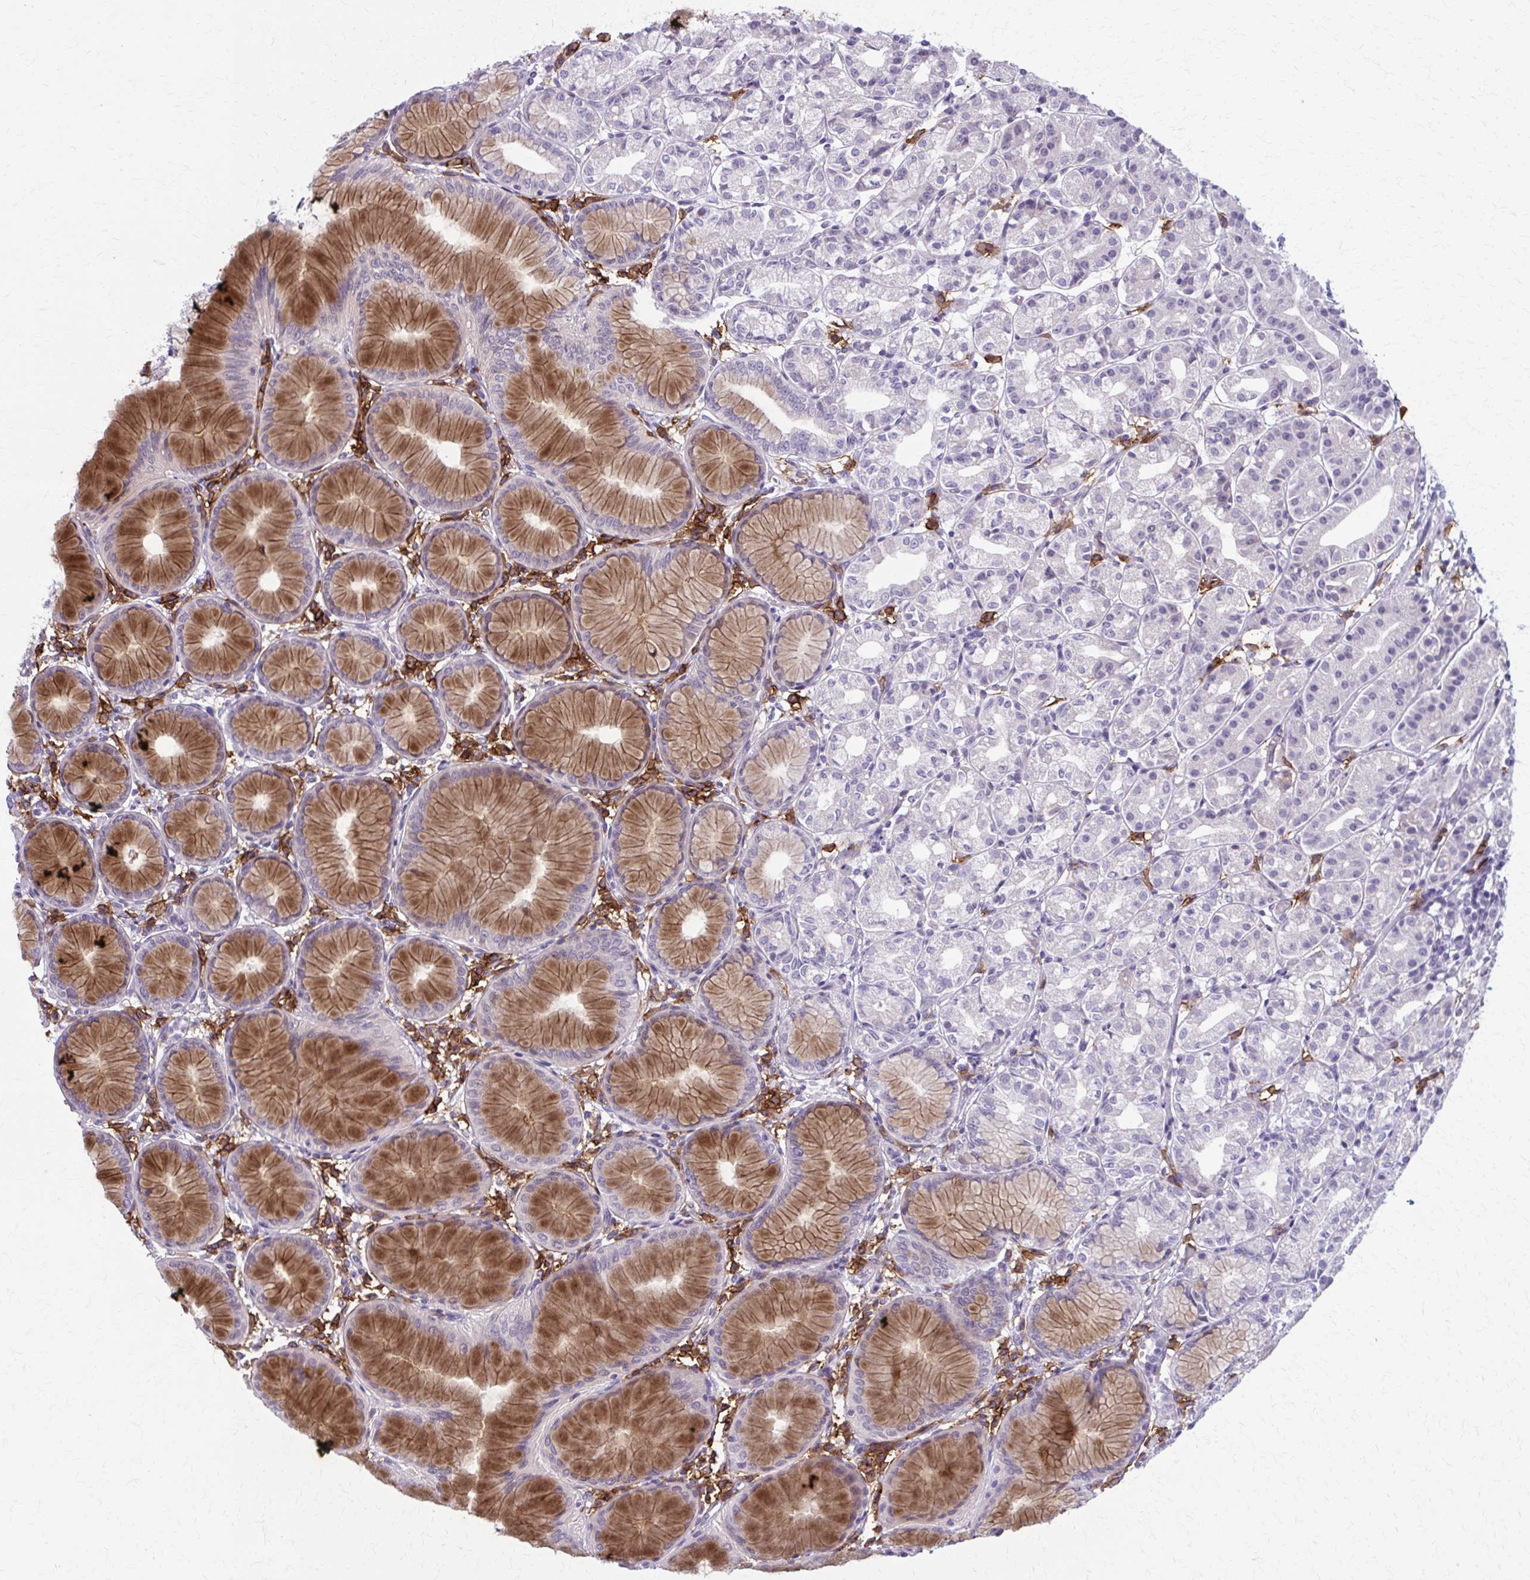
{"staining": {"intensity": "strong", "quantity": "<25%", "location": "cytoplasmic/membranous"}, "tissue": "stomach", "cell_type": "Glandular cells", "image_type": "normal", "snomed": [{"axis": "morphology", "description": "Normal tissue, NOS"}, {"axis": "topography", "description": "Stomach"}], "caption": "IHC staining of unremarkable stomach, which shows medium levels of strong cytoplasmic/membranous positivity in approximately <25% of glandular cells indicating strong cytoplasmic/membranous protein expression. The staining was performed using DAB (3,3'-diaminobenzidine) (brown) for protein detection and nuclei were counterstained in hematoxylin (blue).", "gene": "CD38", "patient": {"sex": "female", "age": 57}}